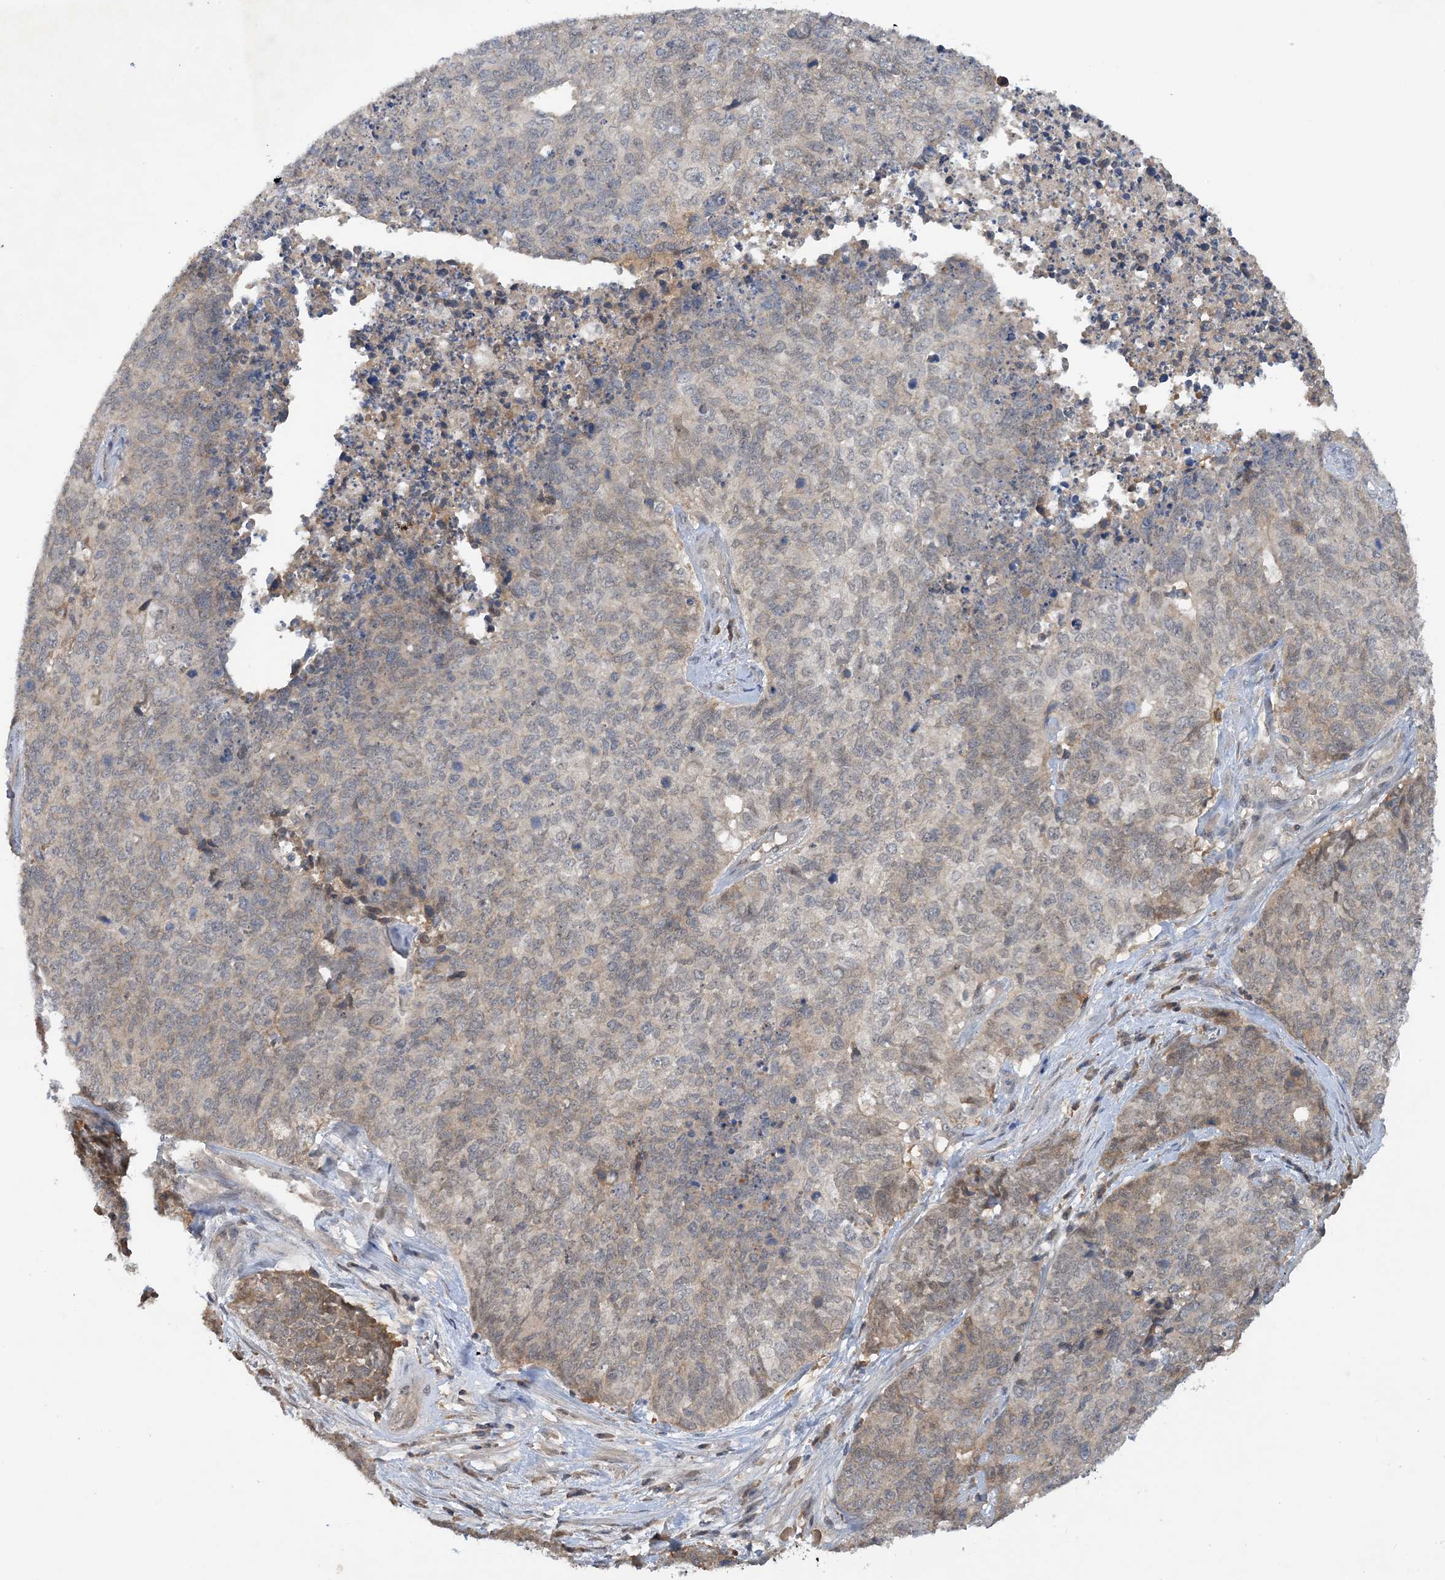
{"staining": {"intensity": "weak", "quantity": "<25%", "location": "cytoplasmic/membranous"}, "tissue": "cervical cancer", "cell_type": "Tumor cells", "image_type": "cancer", "snomed": [{"axis": "morphology", "description": "Squamous cell carcinoma, NOS"}, {"axis": "topography", "description": "Cervix"}], "caption": "A histopathology image of cervical cancer stained for a protein reveals no brown staining in tumor cells. Brightfield microscopy of immunohistochemistry (IHC) stained with DAB (3,3'-diaminobenzidine) (brown) and hematoxylin (blue), captured at high magnification.", "gene": "UBE2E1", "patient": {"sex": "female", "age": 63}}